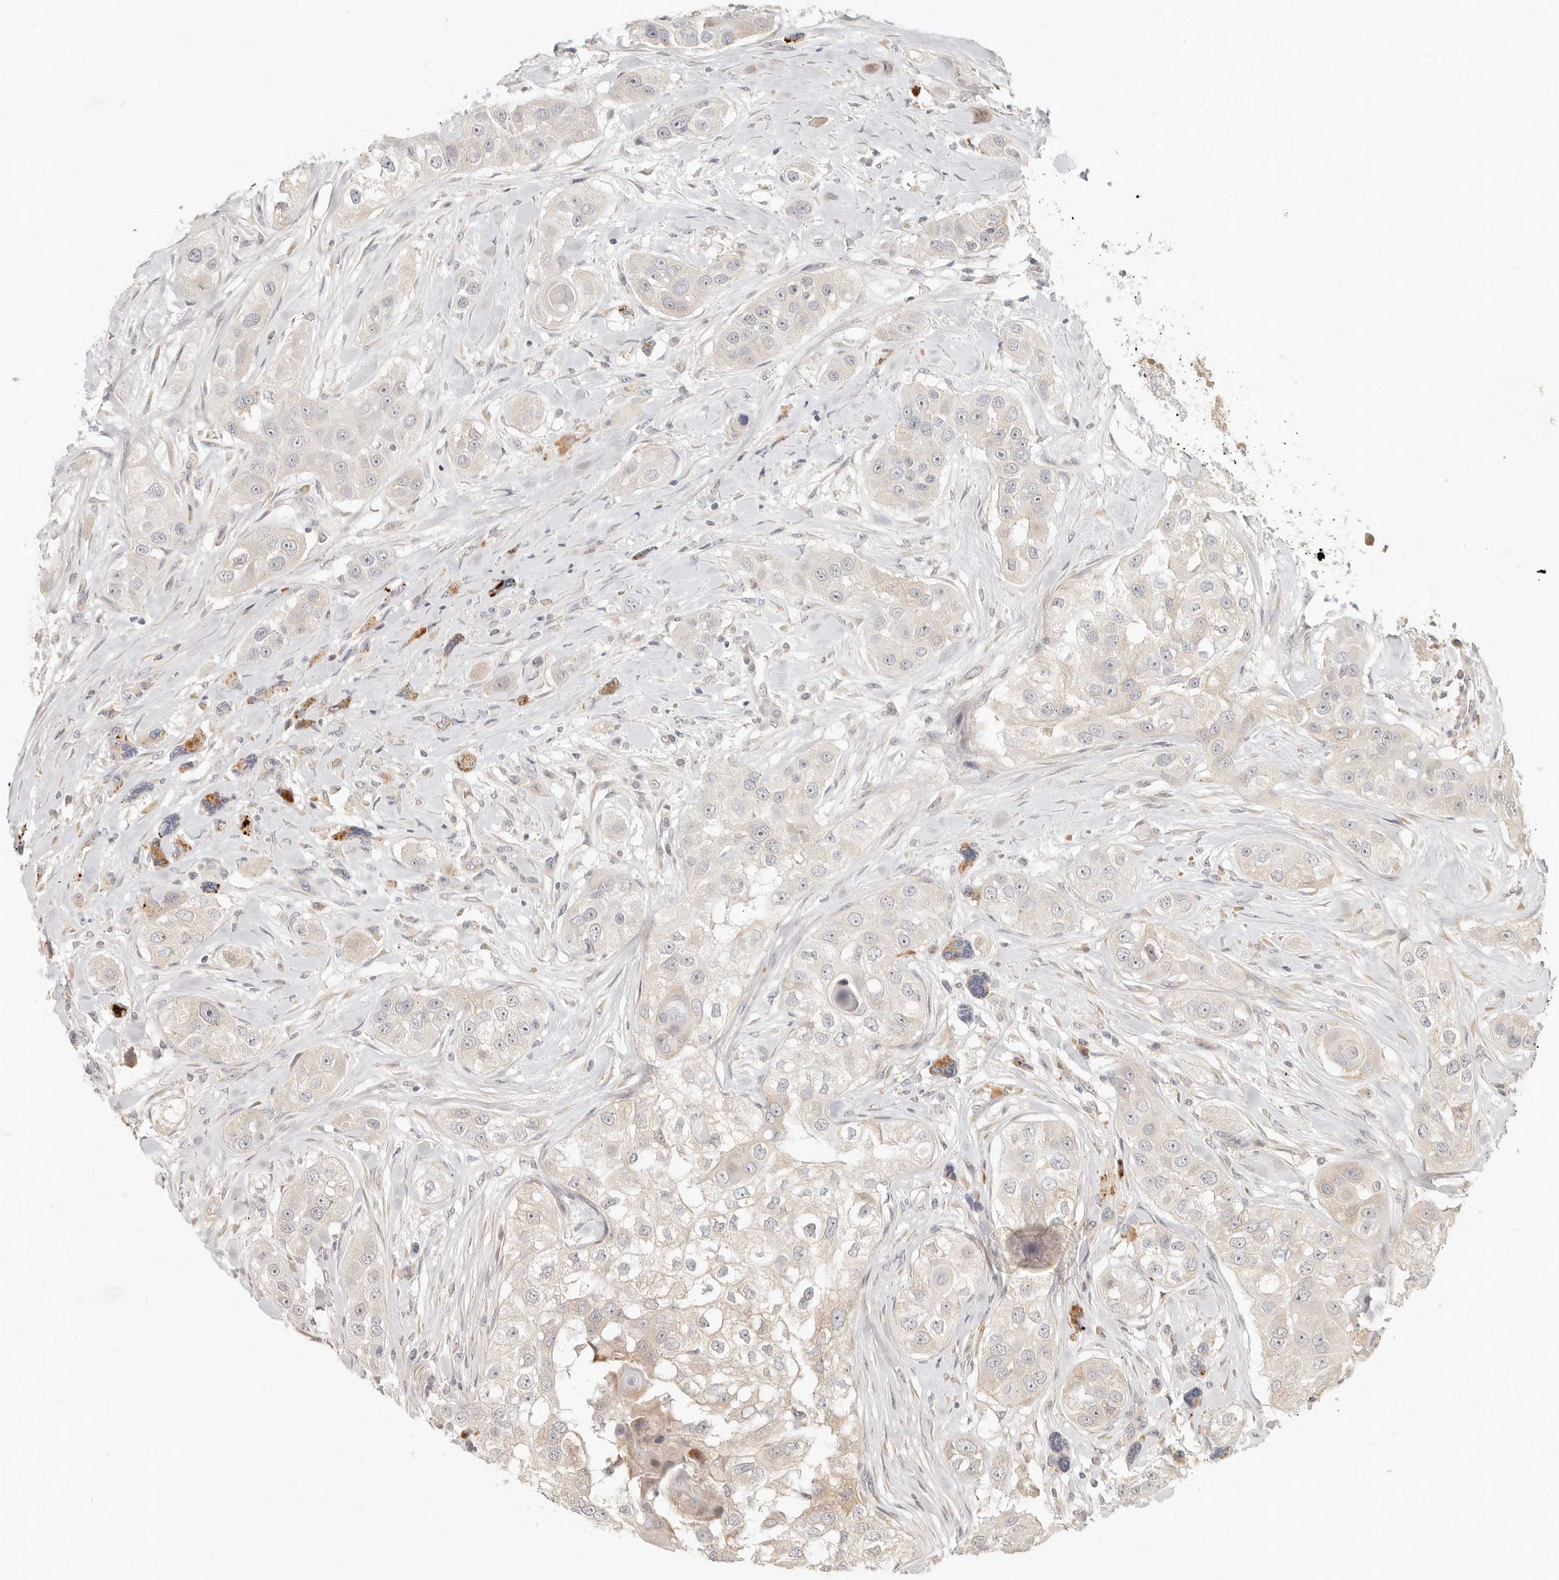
{"staining": {"intensity": "weak", "quantity": "25%-75%", "location": "cytoplasmic/membranous"}, "tissue": "head and neck cancer", "cell_type": "Tumor cells", "image_type": "cancer", "snomed": [{"axis": "morphology", "description": "Normal tissue, NOS"}, {"axis": "morphology", "description": "Squamous cell carcinoma, NOS"}, {"axis": "topography", "description": "Skeletal muscle"}, {"axis": "topography", "description": "Head-Neck"}], "caption": "This photomicrograph shows immunohistochemistry (IHC) staining of human head and neck cancer (squamous cell carcinoma), with low weak cytoplasmic/membranous staining in about 25%-75% of tumor cells.", "gene": "UBXN11", "patient": {"sex": "male", "age": 51}}